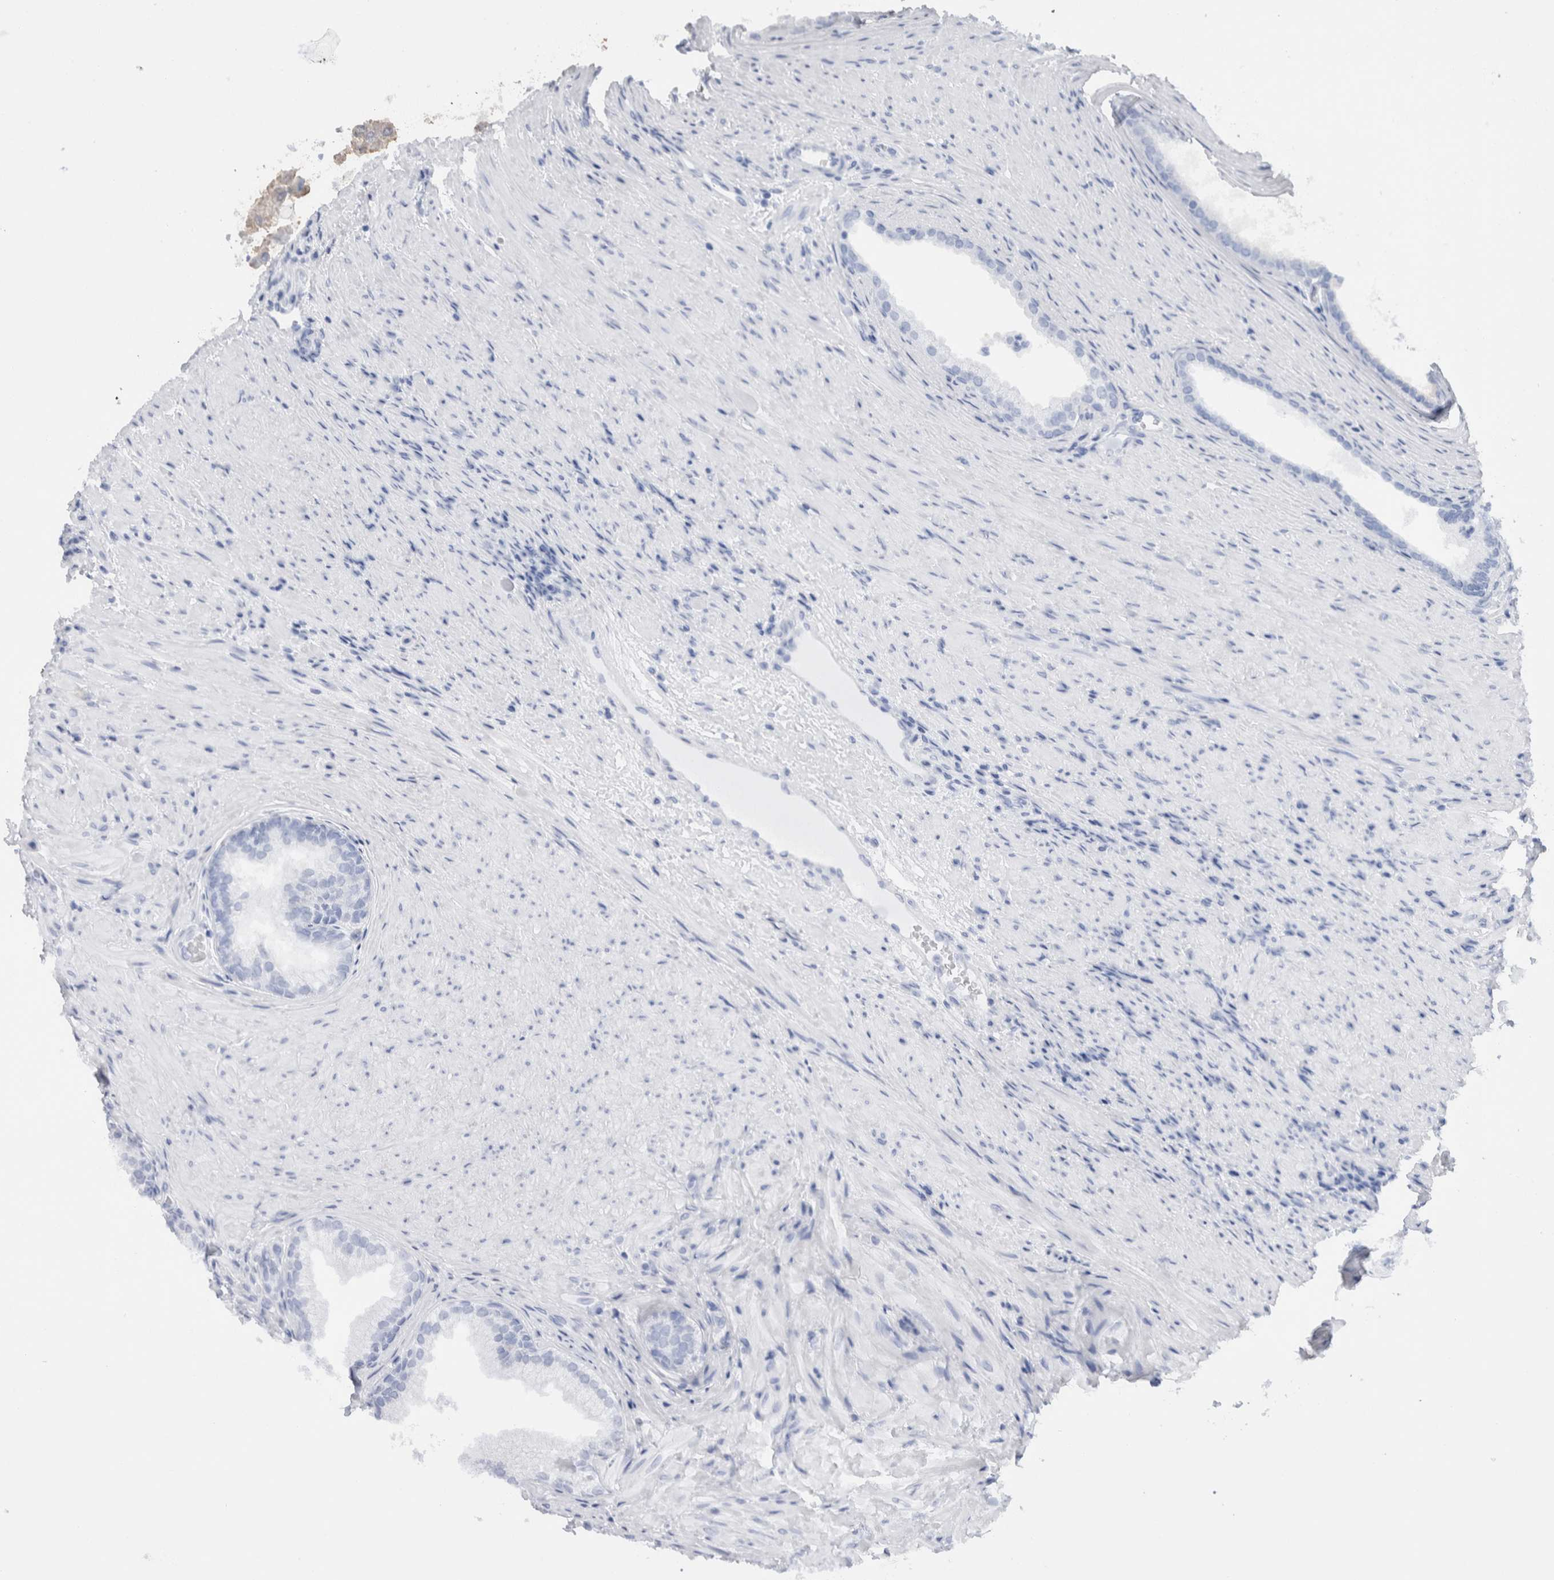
{"staining": {"intensity": "weak", "quantity": "<25%", "location": "cytoplasmic/membranous"}, "tissue": "prostate", "cell_type": "Glandular cells", "image_type": "normal", "snomed": [{"axis": "morphology", "description": "Normal tissue, NOS"}, {"axis": "topography", "description": "Prostate"}], "caption": "Glandular cells are negative for brown protein staining in unremarkable prostate. (Brightfield microscopy of DAB (3,3'-diaminobenzidine) immunohistochemistry at high magnification).", "gene": "METRNL", "patient": {"sex": "male", "age": 76}}